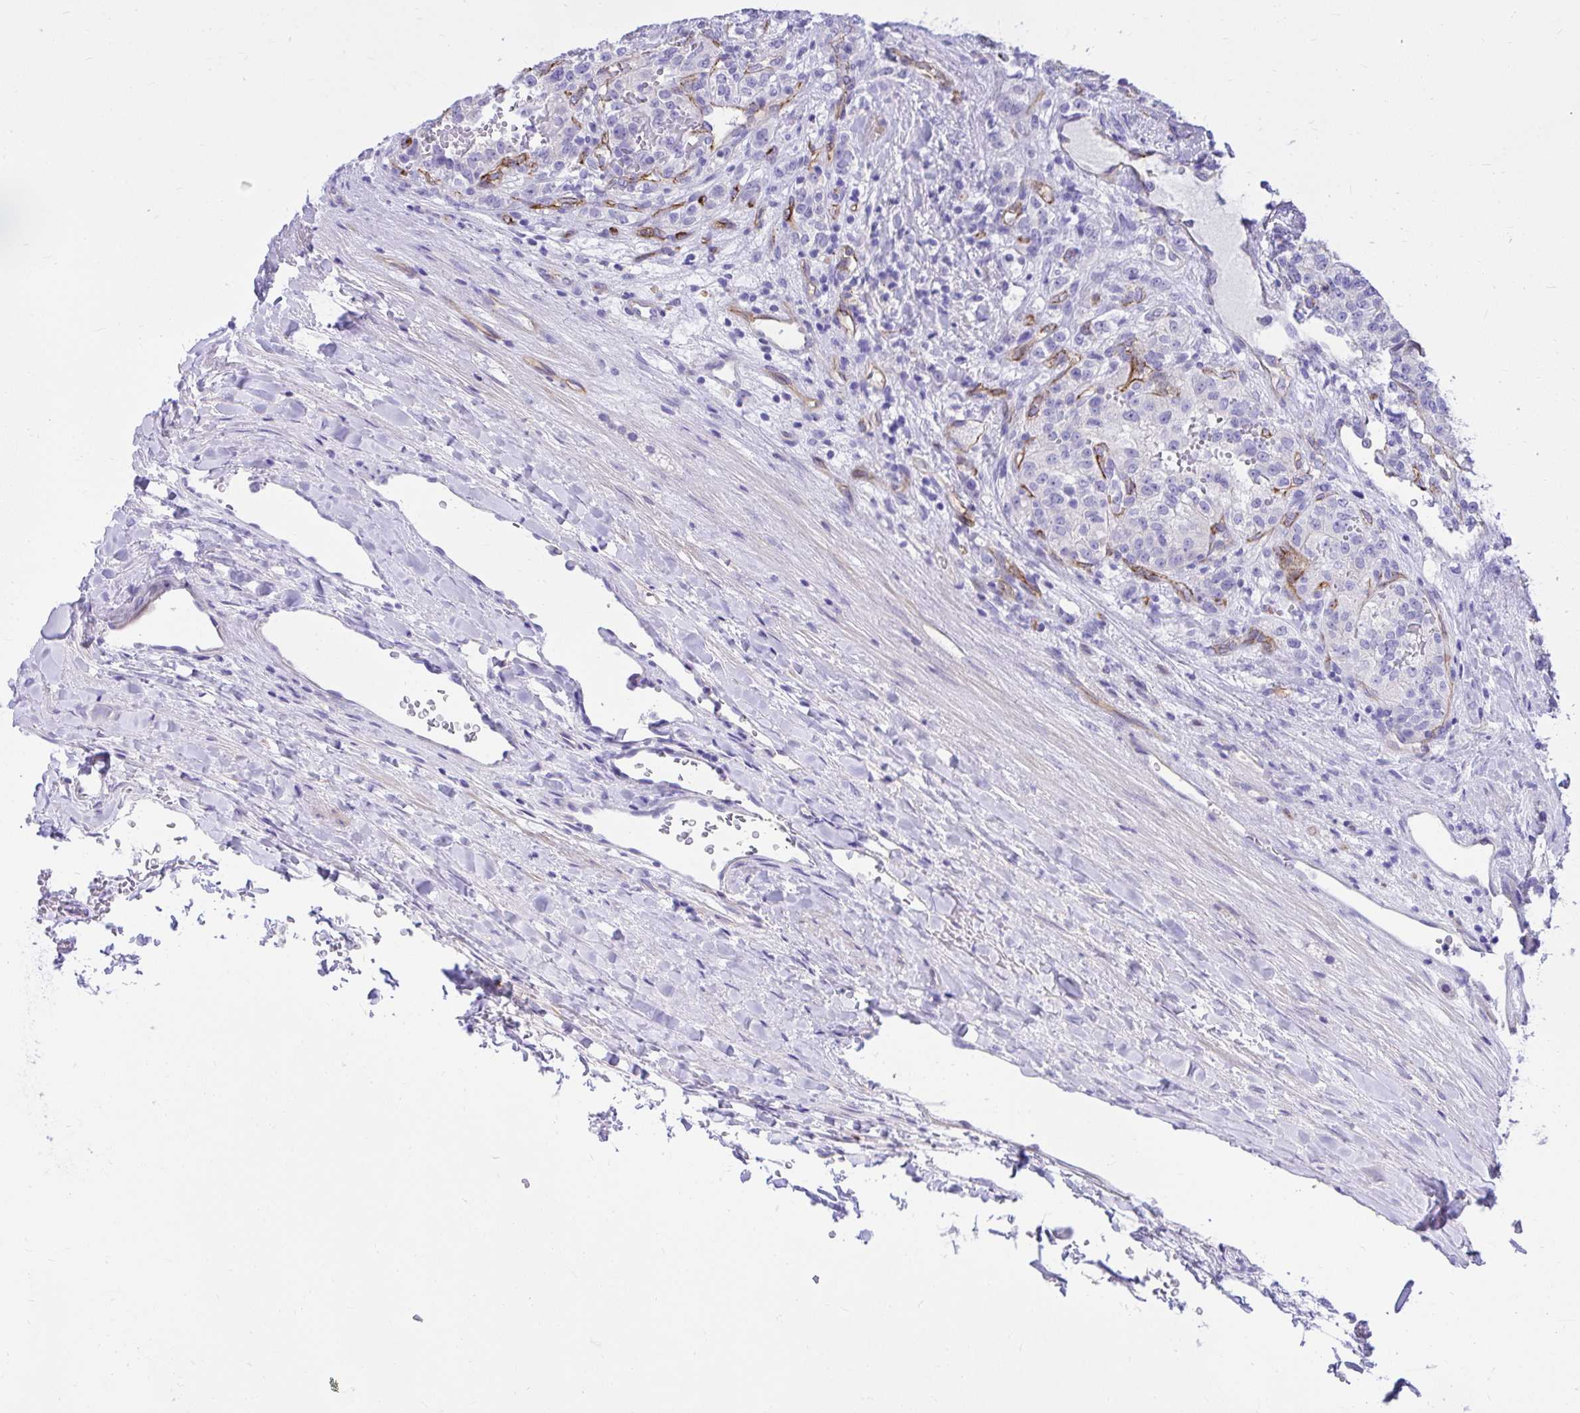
{"staining": {"intensity": "negative", "quantity": "none", "location": "none"}, "tissue": "renal cancer", "cell_type": "Tumor cells", "image_type": "cancer", "snomed": [{"axis": "morphology", "description": "Adenocarcinoma, NOS"}, {"axis": "topography", "description": "Kidney"}], "caption": "A high-resolution histopathology image shows immunohistochemistry (IHC) staining of renal adenocarcinoma, which reveals no significant expression in tumor cells. The staining is performed using DAB (3,3'-diaminobenzidine) brown chromogen with nuclei counter-stained in using hematoxylin.", "gene": "PELI3", "patient": {"sex": "female", "age": 63}}